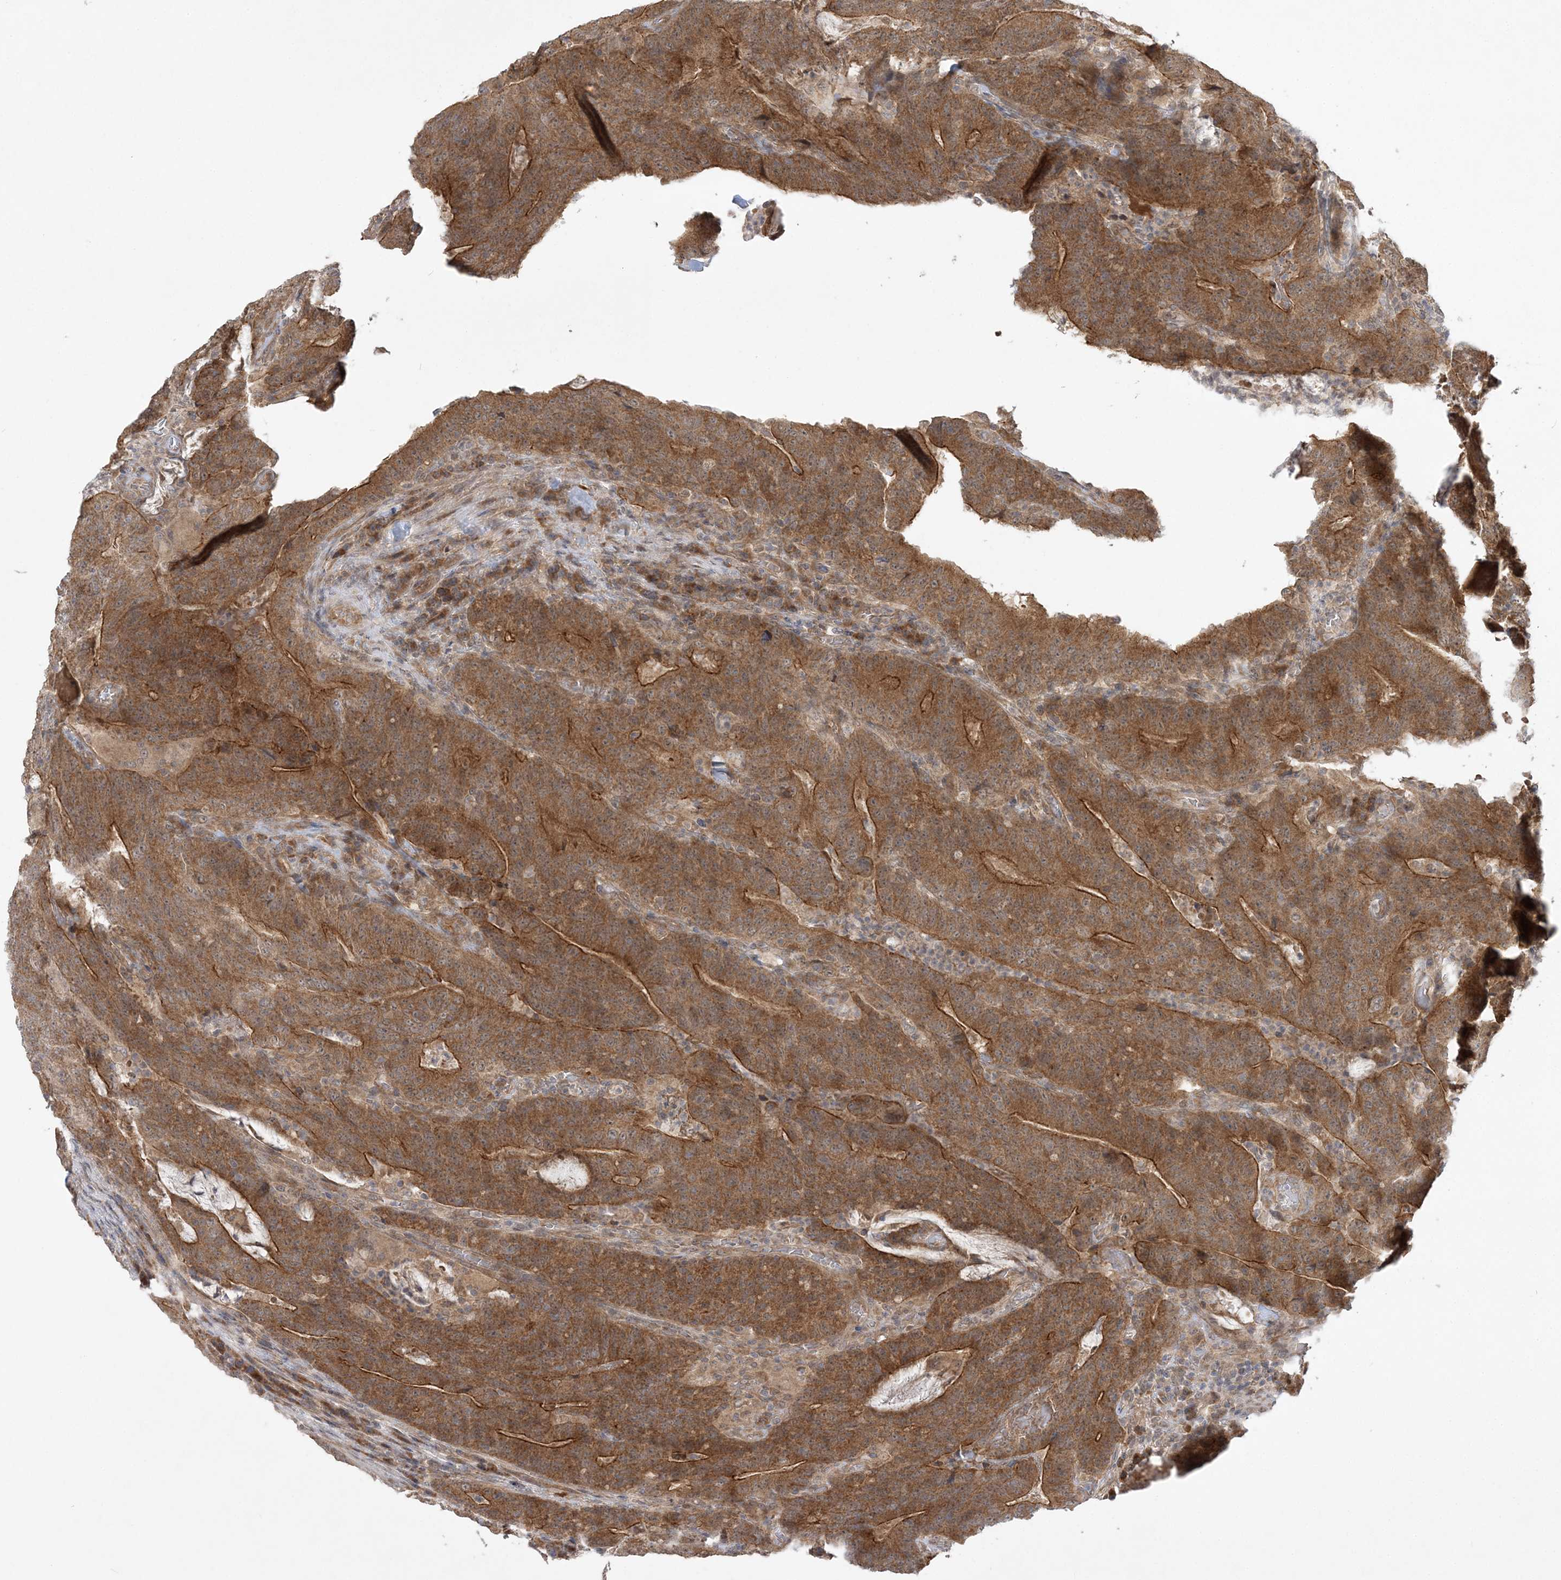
{"staining": {"intensity": "moderate", "quantity": ">75%", "location": "cytoplasmic/membranous"}, "tissue": "colorectal cancer", "cell_type": "Tumor cells", "image_type": "cancer", "snomed": [{"axis": "morphology", "description": "Normal tissue, NOS"}, {"axis": "morphology", "description": "Adenocarcinoma, NOS"}, {"axis": "topography", "description": "Colon"}], "caption": "Moderate cytoplasmic/membranous positivity is seen in about >75% of tumor cells in colorectal cancer (adenocarcinoma).", "gene": "MMADHC", "patient": {"sex": "female", "age": 75}}